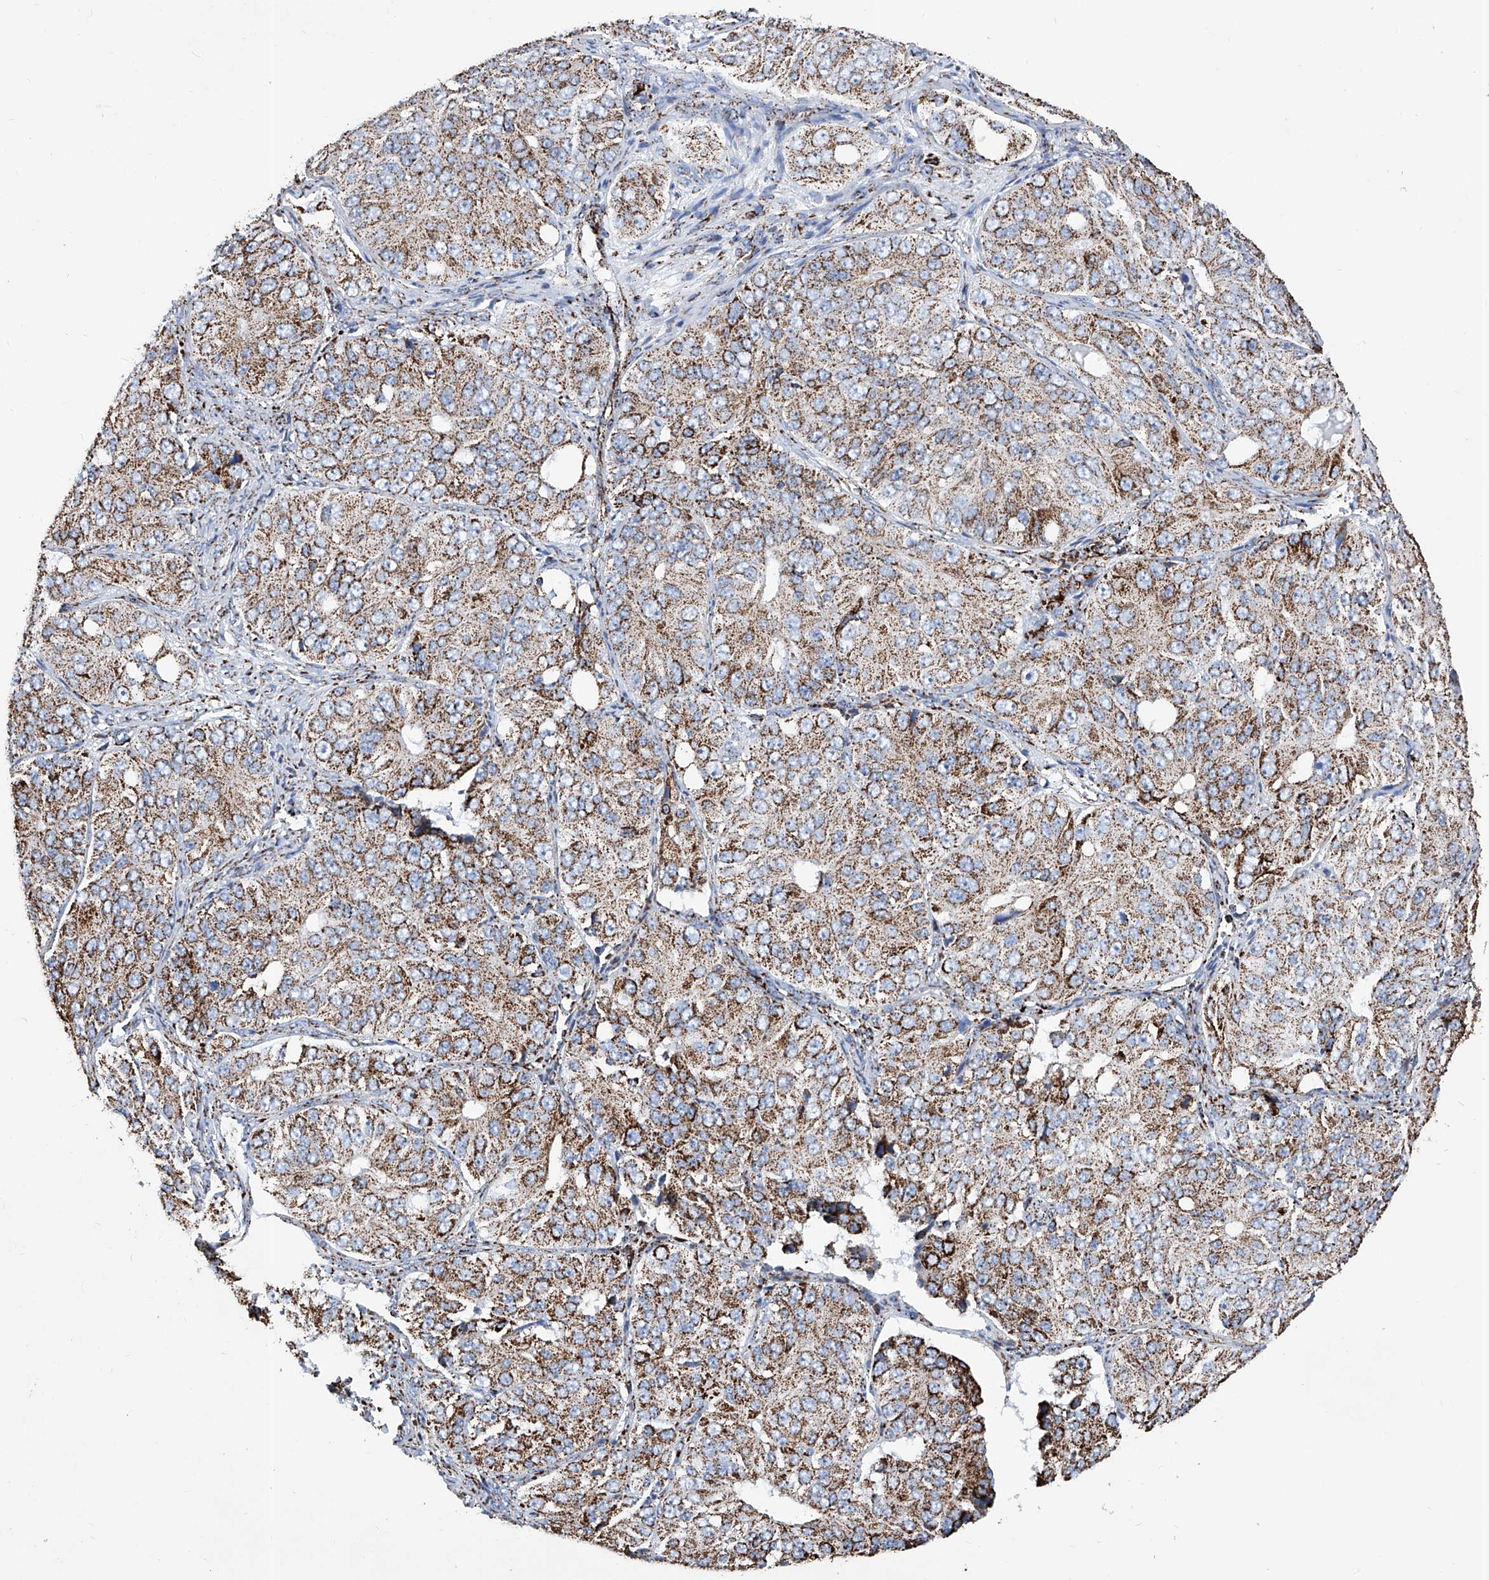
{"staining": {"intensity": "moderate", "quantity": ">75%", "location": "cytoplasmic/membranous"}, "tissue": "ovarian cancer", "cell_type": "Tumor cells", "image_type": "cancer", "snomed": [{"axis": "morphology", "description": "Carcinoma, endometroid"}, {"axis": "topography", "description": "Ovary"}], "caption": "The immunohistochemical stain shows moderate cytoplasmic/membranous staining in tumor cells of ovarian cancer tissue.", "gene": "ATP5PF", "patient": {"sex": "female", "age": 51}}